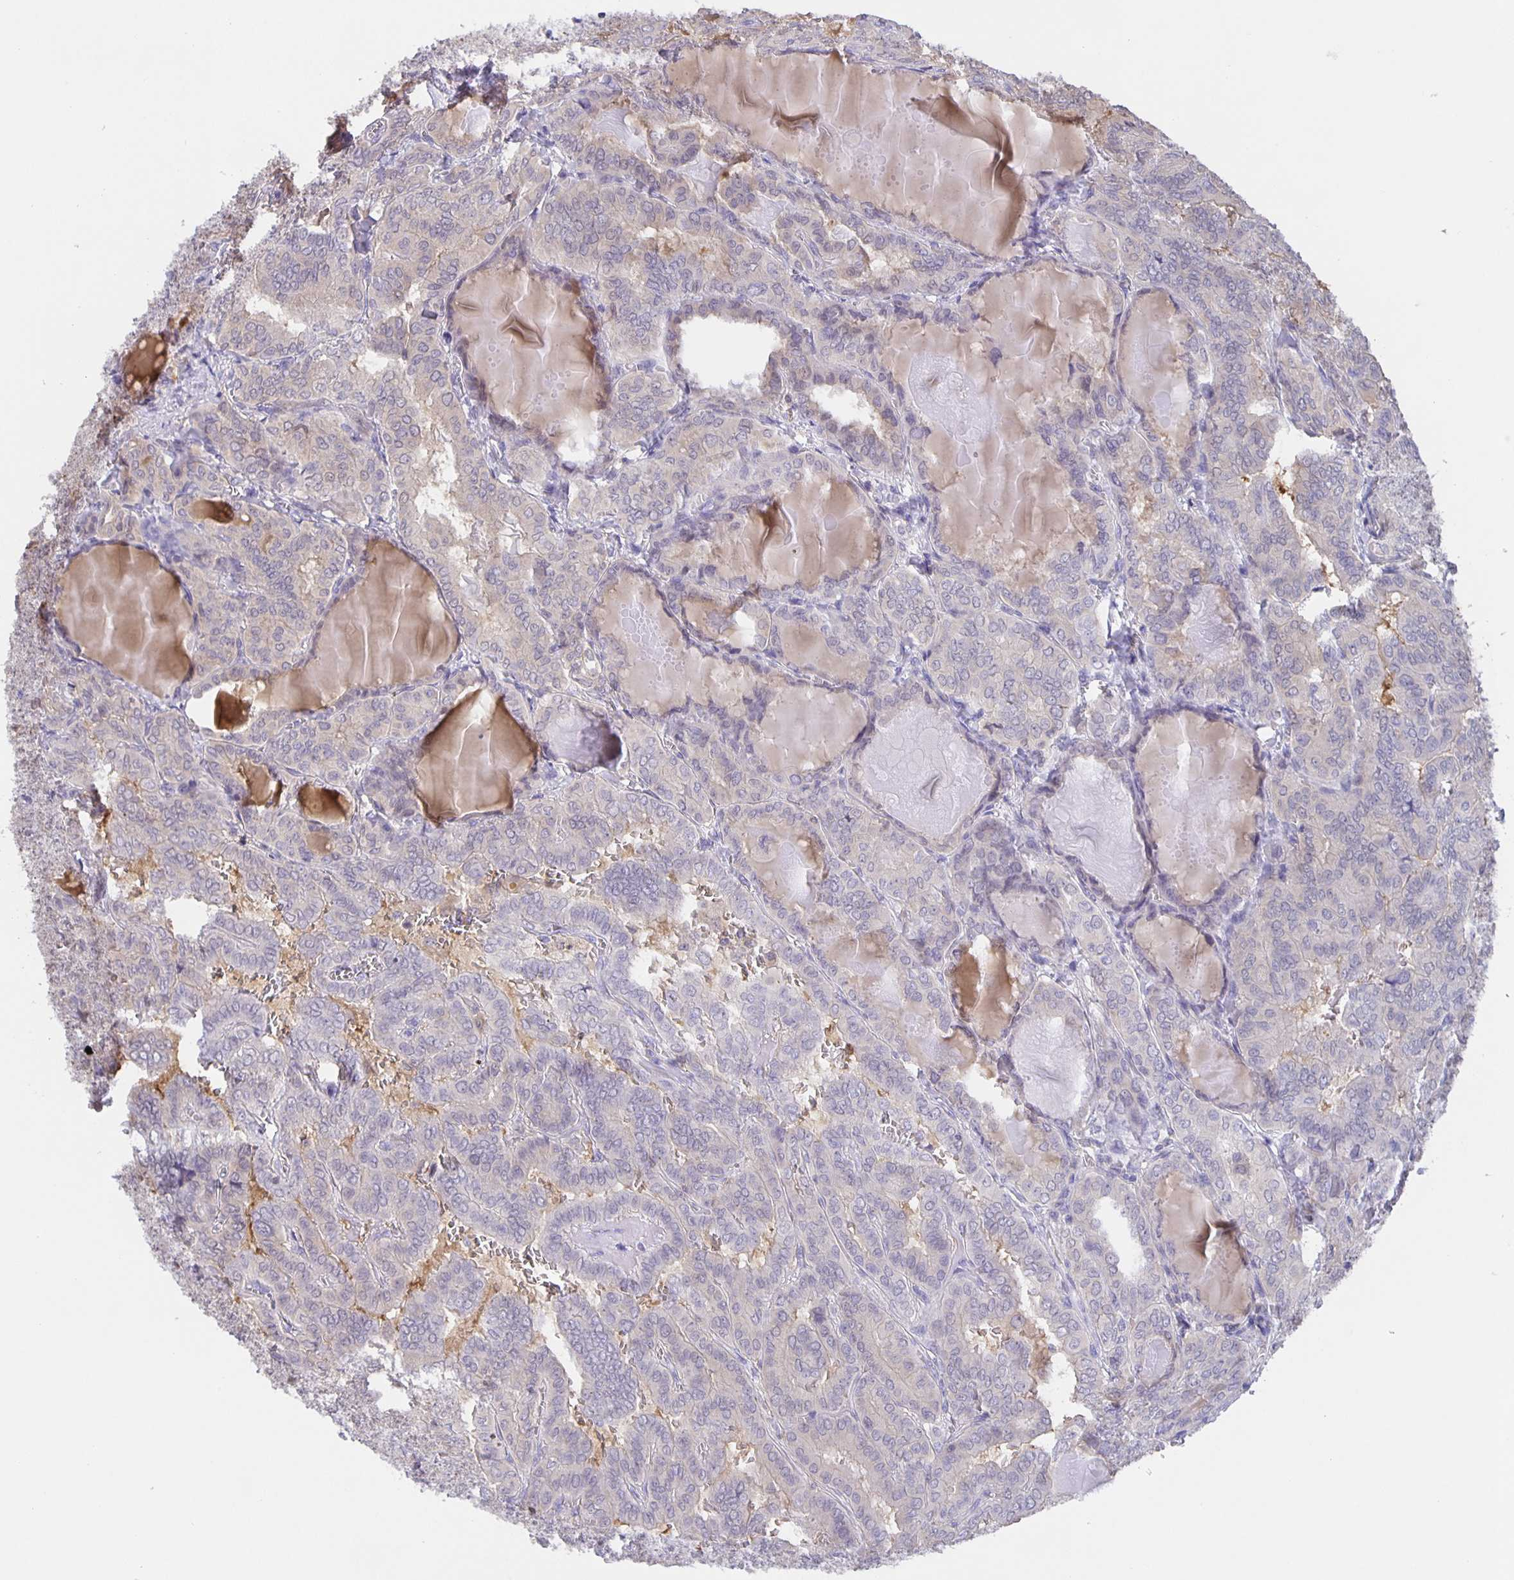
{"staining": {"intensity": "negative", "quantity": "none", "location": "none"}, "tissue": "thyroid cancer", "cell_type": "Tumor cells", "image_type": "cancer", "snomed": [{"axis": "morphology", "description": "Papillary adenocarcinoma, NOS"}, {"axis": "topography", "description": "Thyroid gland"}], "caption": "An image of human papillary adenocarcinoma (thyroid) is negative for staining in tumor cells. (Brightfield microscopy of DAB (3,3'-diaminobenzidine) immunohistochemistry at high magnification).", "gene": "MARCHF6", "patient": {"sex": "female", "age": 46}}